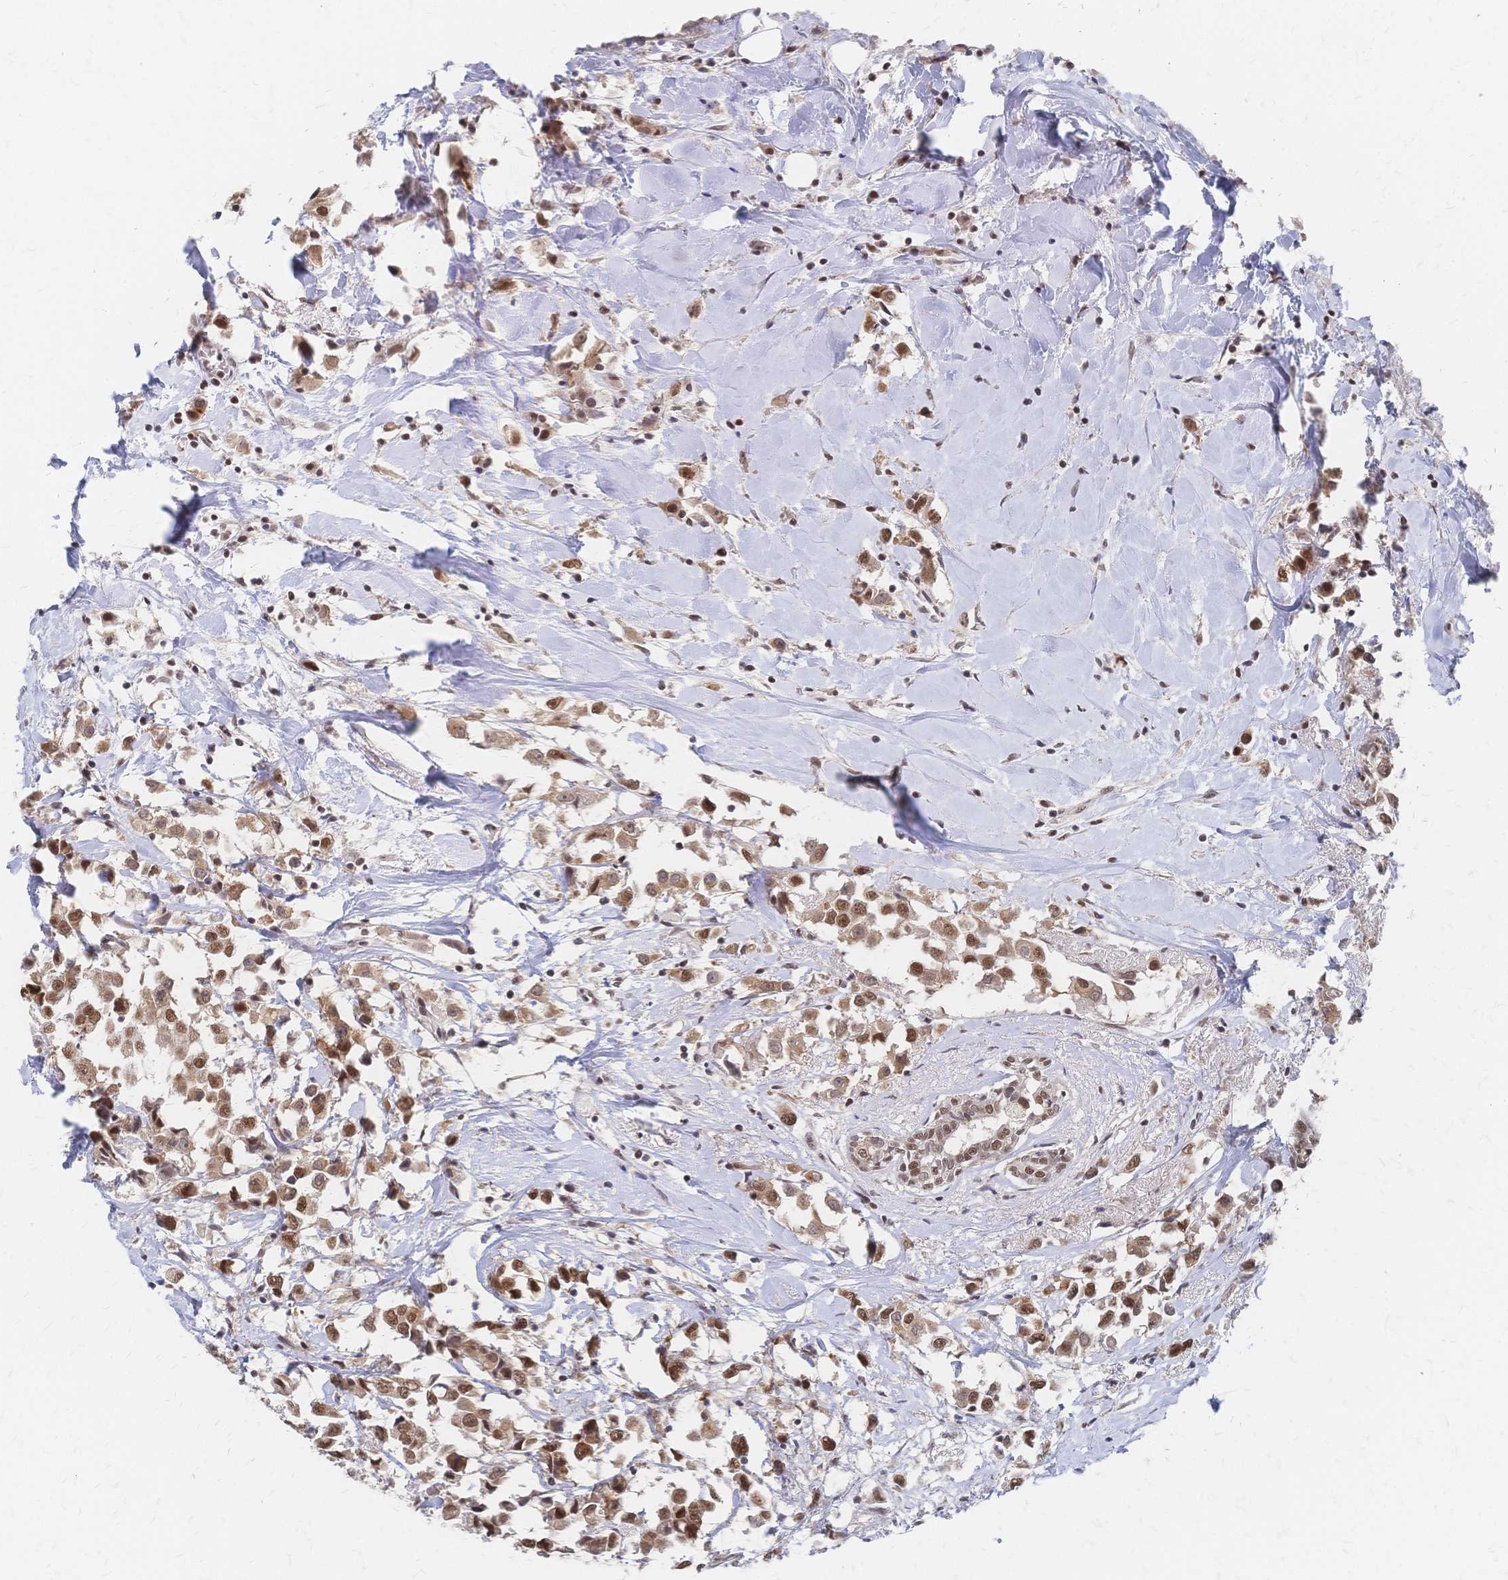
{"staining": {"intensity": "moderate", "quantity": ">75%", "location": "nuclear"}, "tissue": "breast cancer", "cell_type": "Tumor cells", "image_type": "cancer", "snomed": [{"axis": "morphology", "description": "Duct carcinoma"}, {"axis": "topography", "description": "Breast"}], "caption": "Tumor cells display medium levels of moderate nuclear positivity in about >75% of cells in breast invasive ductal carcinoma.", "gene": "NELFA", "patient": {"sex": "female", "age": 61}}